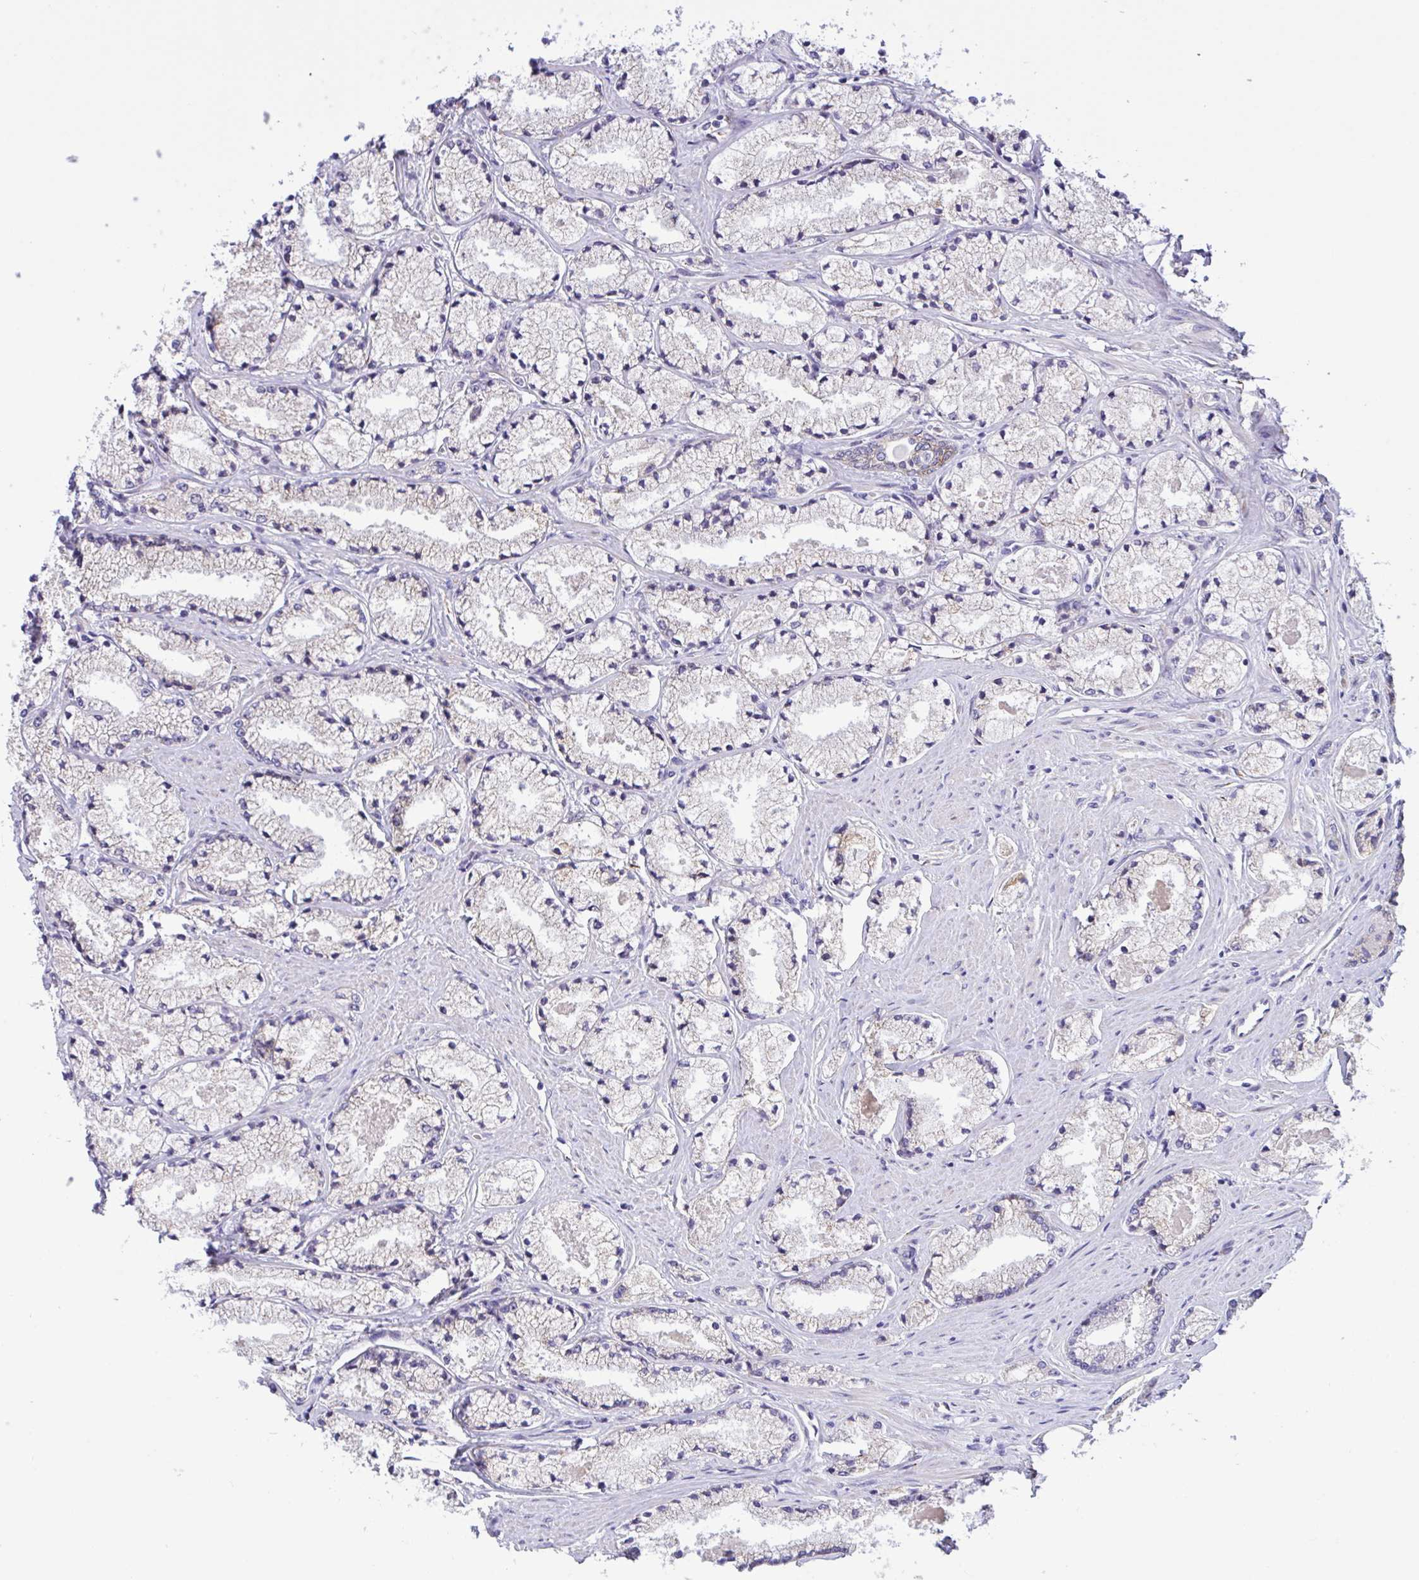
{"staining": {"intensity": "negative", "quantity": "none", "location": "none"}, "tissue": "prostate cancer", "cell_type": "Tumor cells", "image_type": "cancer", "snomed": [{"axis": "morphology", "description": "Adenocarcinoma, High grade"}, {"axis": "topography", "description": "Prostate"}], "caption": "This is an immunohistochemistry histopathology image of prostate cancer. There is no expression in tumor cells.", "gene": "DSC3", "patient": {"sex": "male", "age": 63}}